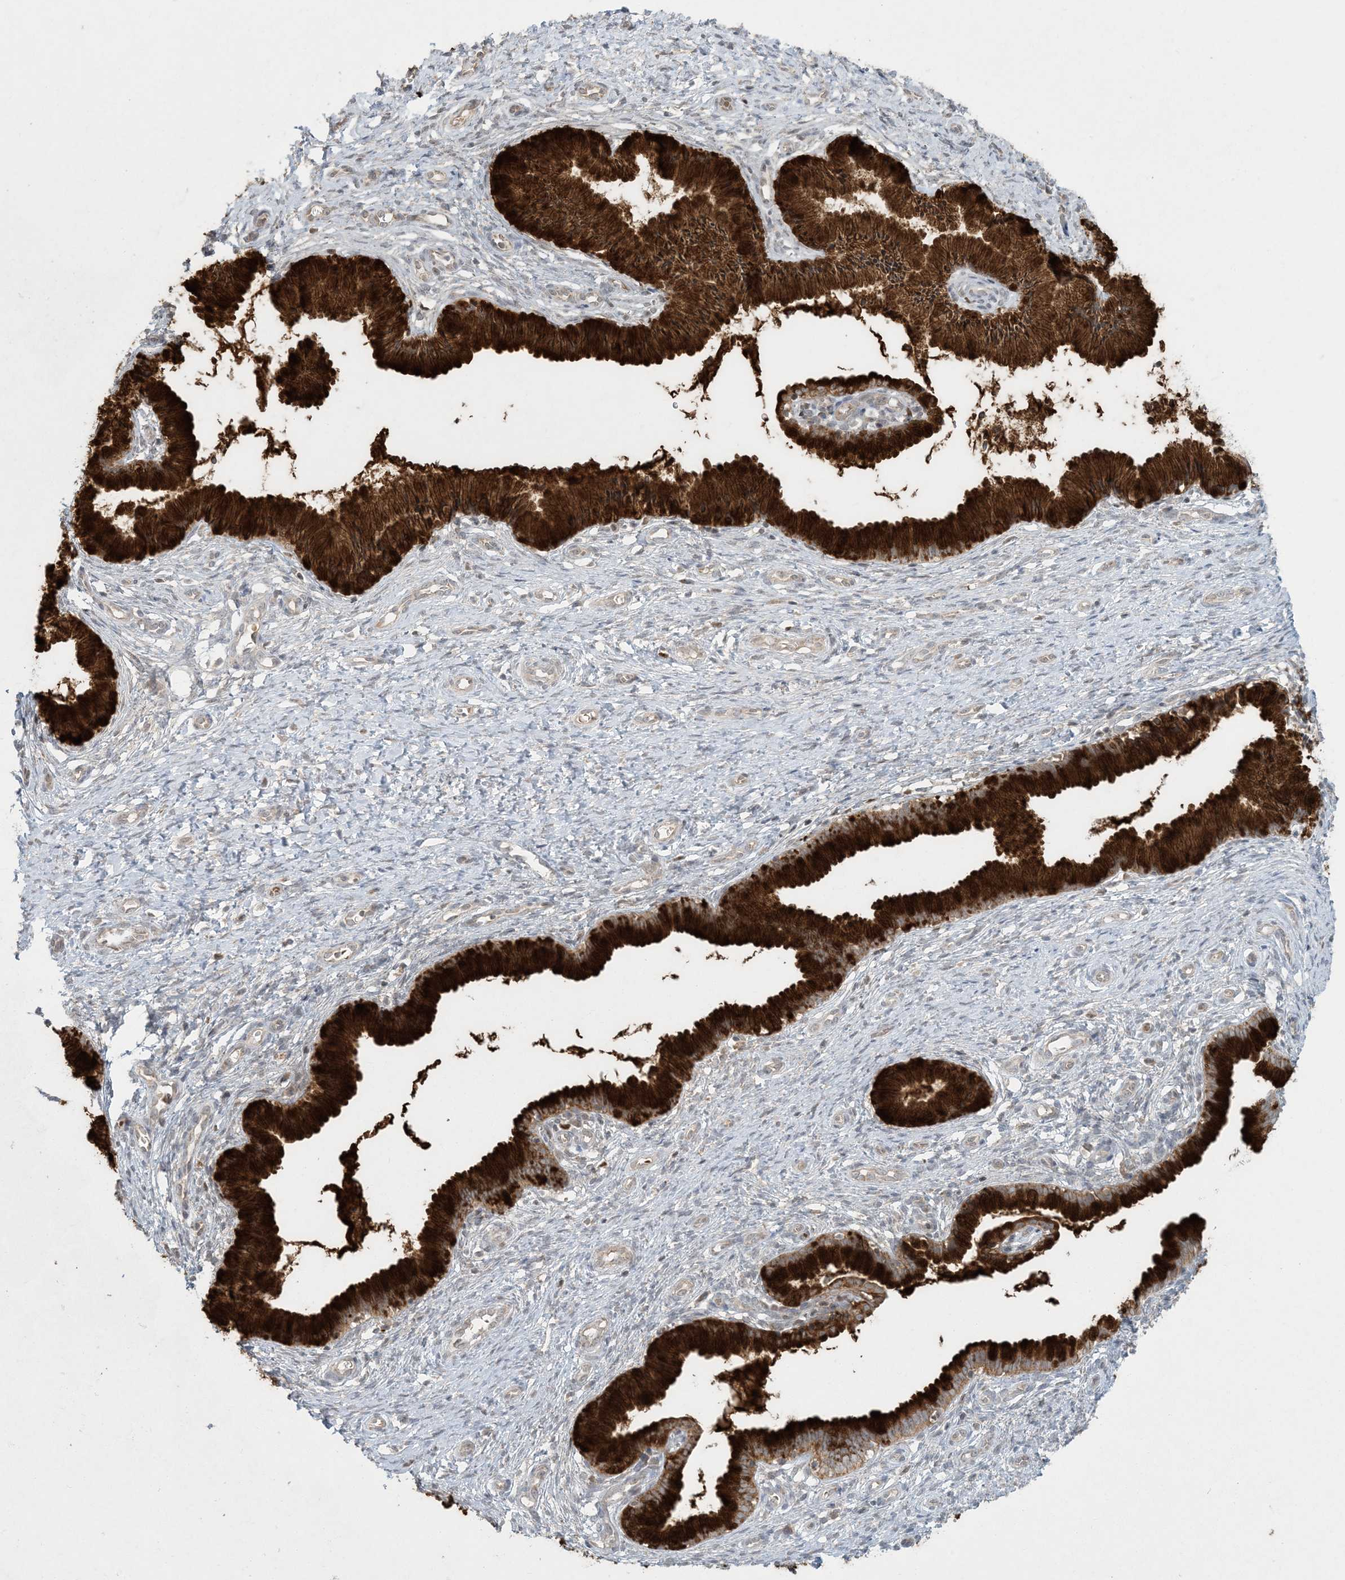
{"staining": {"intensity": "strong", "quantity": ">75%", "location": "cytoplasmic/membranous"}, "tissue": "cervix", "cell_type": "Glandular cells", "image_type": "normal", "snomed": [{"axis": "morphology", "description": "Normal tissue, NOS"}, {"axis": "topography", "description": "Cervix"}], "caption": "Strong cytoplasmic/membranous expression is seen in about >75% of glandular cells in normal cervix. Using DAB (brown) and hematoxylin (blue) stains, captured at high magnification using brightfield microscopy.", "gene": "CTDNEP1", "patient": {"sex": "female", "age": 36}}